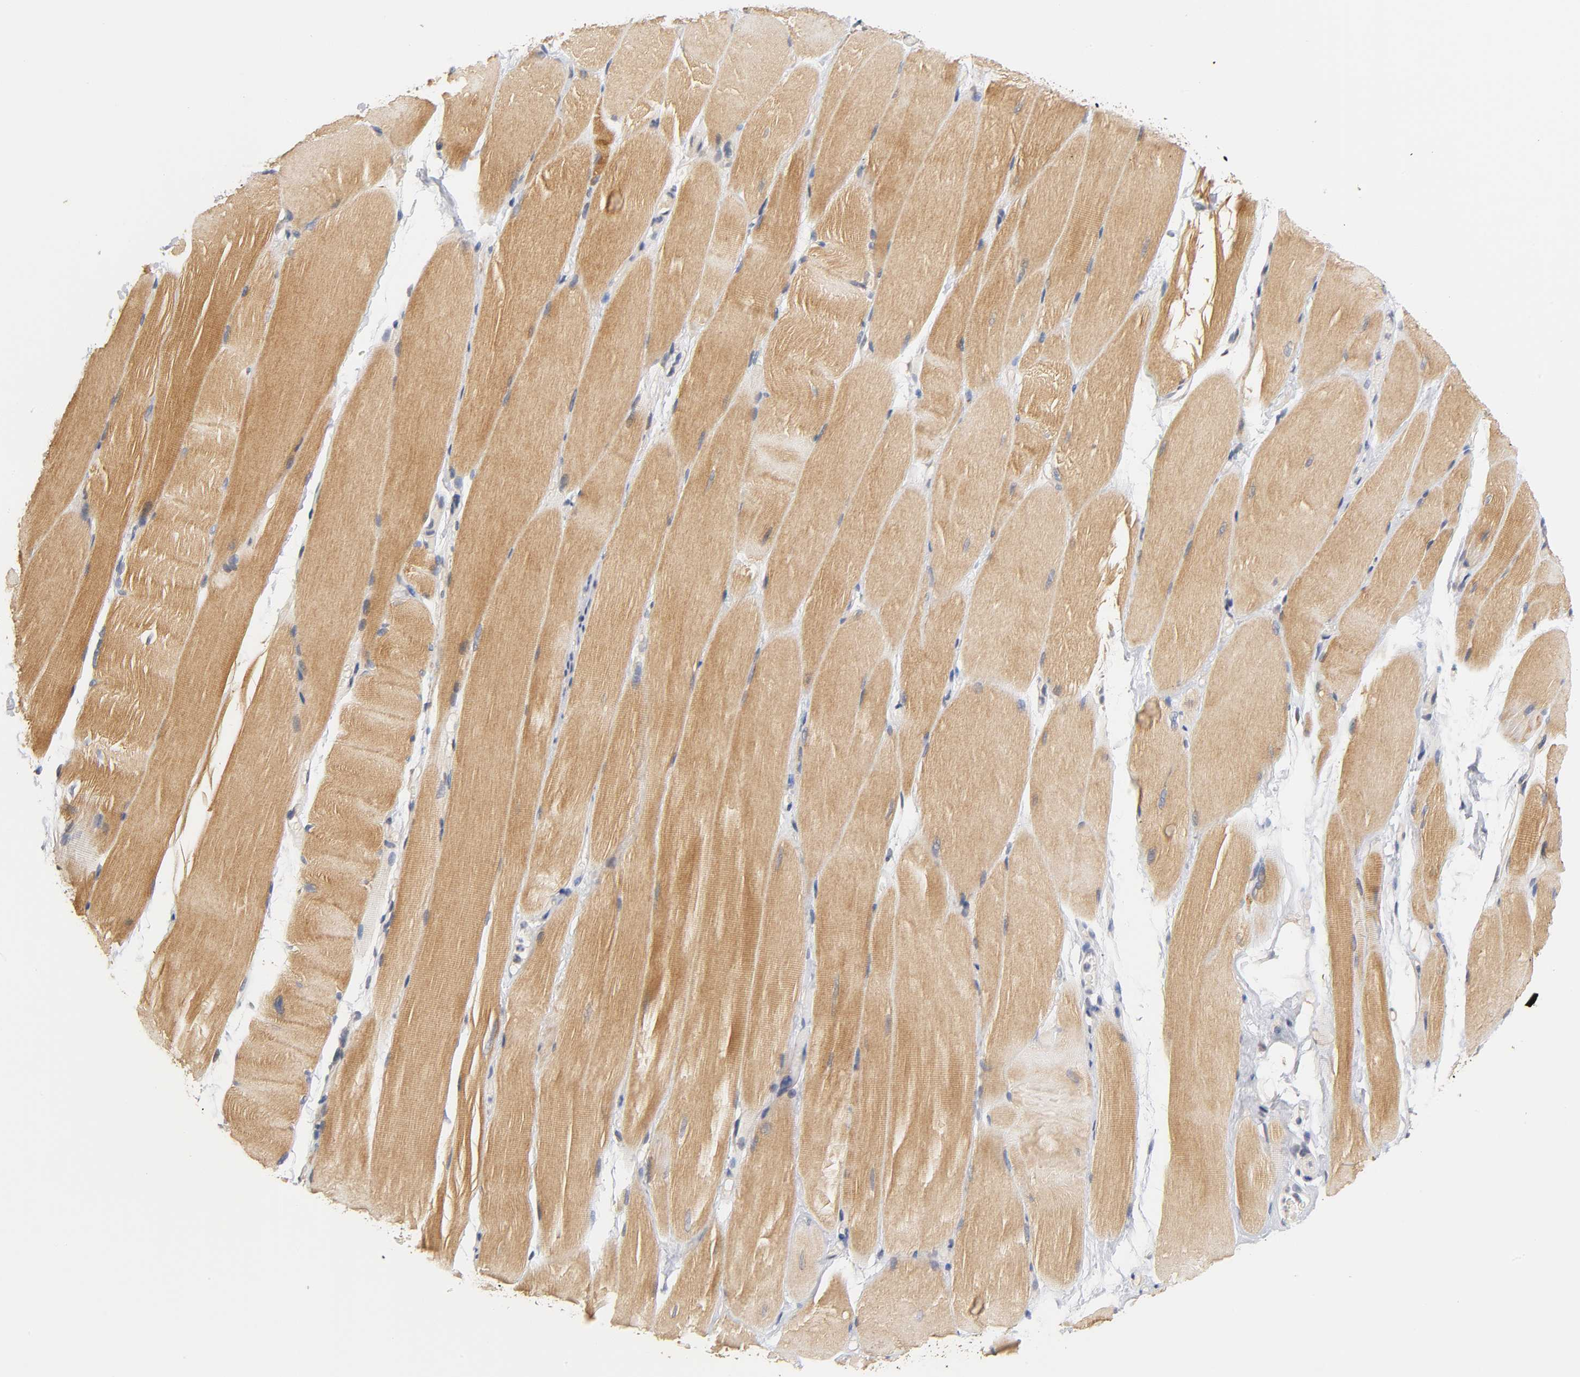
{"staining": {"intensity": "moderate", "quantity": ">75%", "location": "cytoplasmic/membranous"}, "tissue": "skeletal muscle", "cell_type": "Myocytes", "image_type": "normal", "snomed": [{"axis": "morphology", "description": "Normal tissue, NOS"}, {"axis": "topography", "description": "Skeletal muscle"}, {"axis": "topography", "description": "Parathyroid gland"}], "caption": "A histopathology image of skeletal muscle stained for a protein displays moderate cytoplasmic/membranous brown staining in myocytes.", "gene": "GSTZ1", "patient": {"sex": "female", "age": 37}}